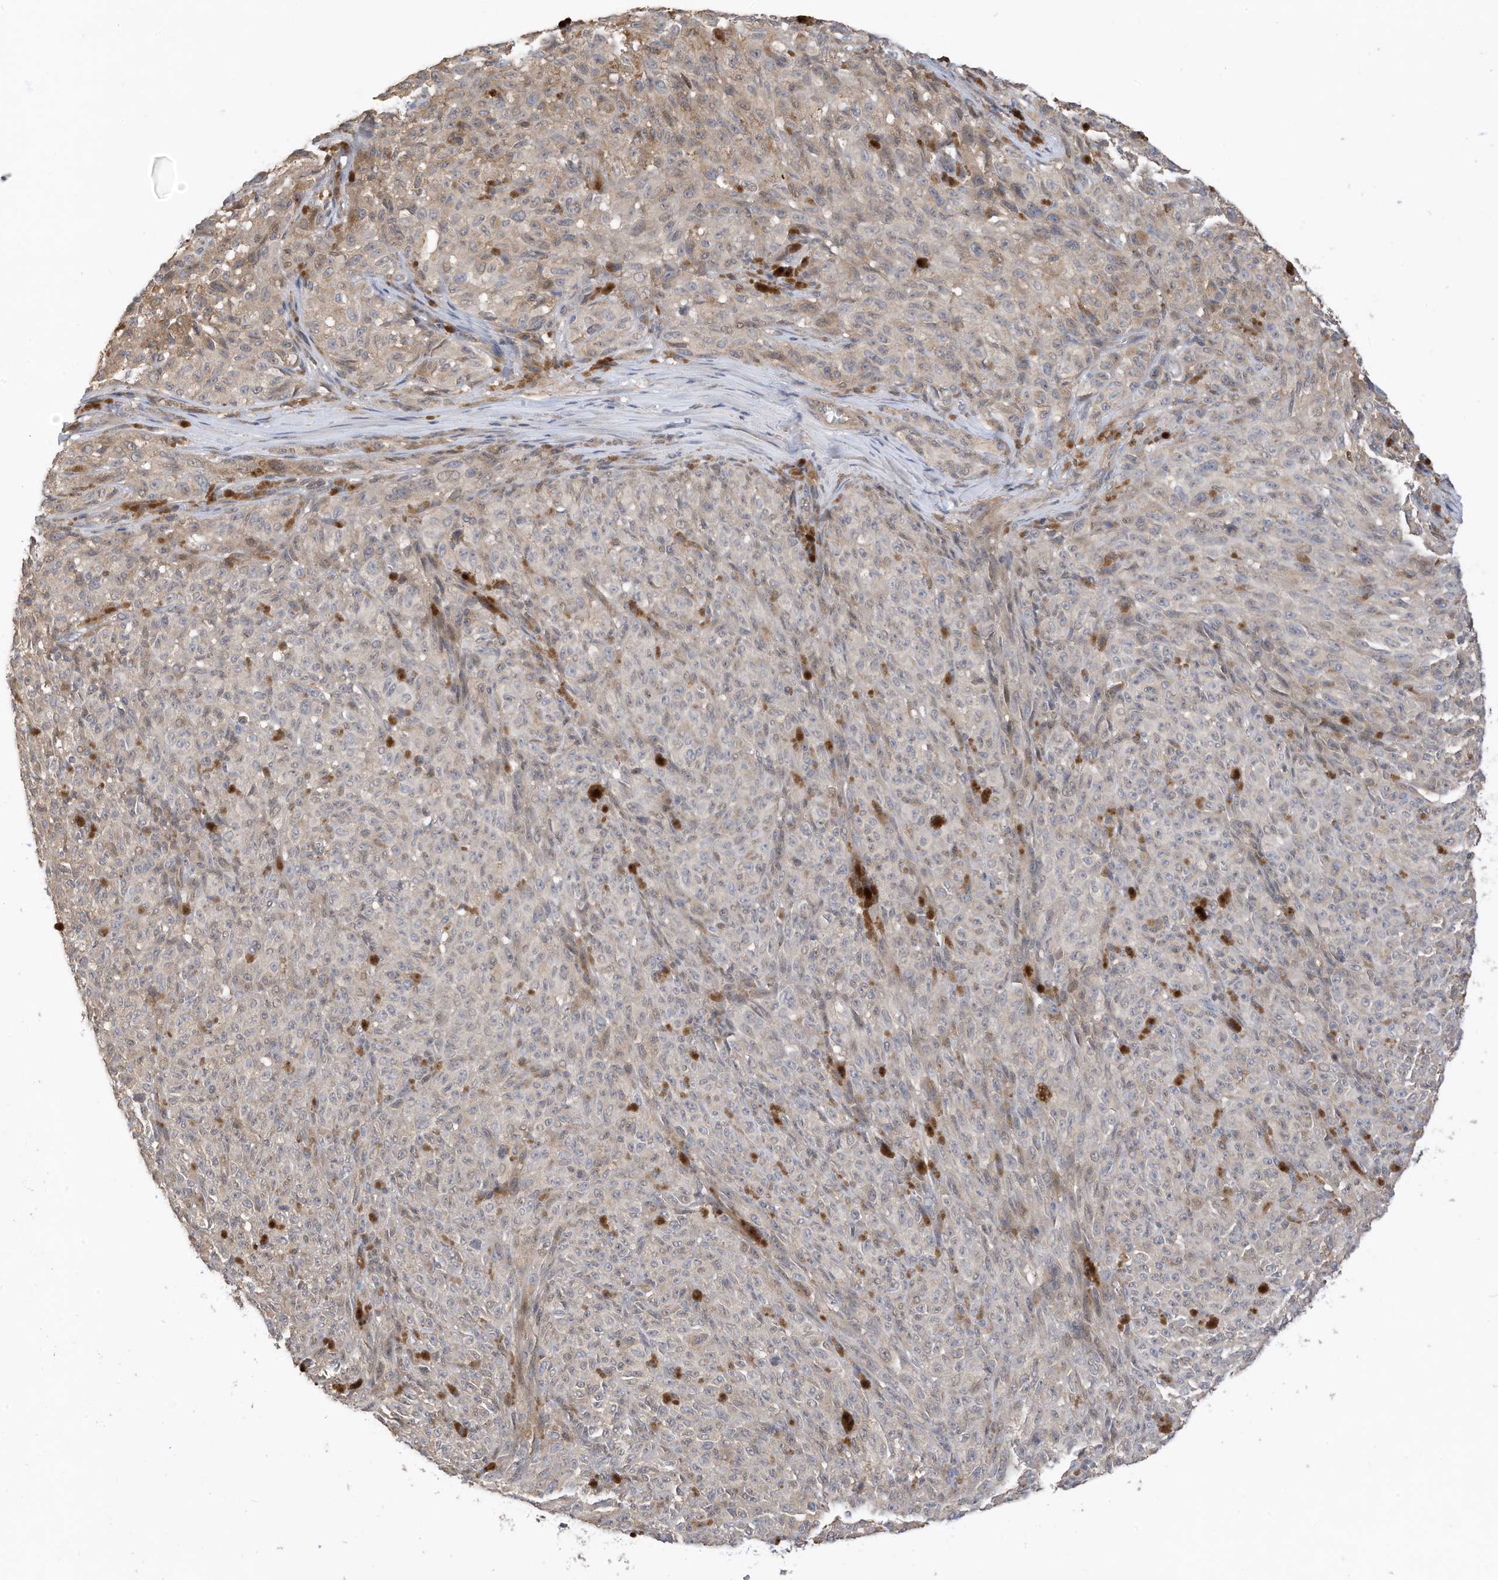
{"staining": {"intensity": "negative", "quantity": "none", "location": "none"}, "tissue": "melanoma", "cell_type": "Tumor cells", "image_type": "cancer", "snomed": [{"axis": "morphology", "description": "Malignant melanoma, NOS"}, {"axis": "topography", "description": "Skin"}], "caption": "Malignant melanoma was stained to show a protein in brown. There is no significant staining in tumor cells.", "gene": "REC8", "patient": {"sex": "female", "age": 82}}